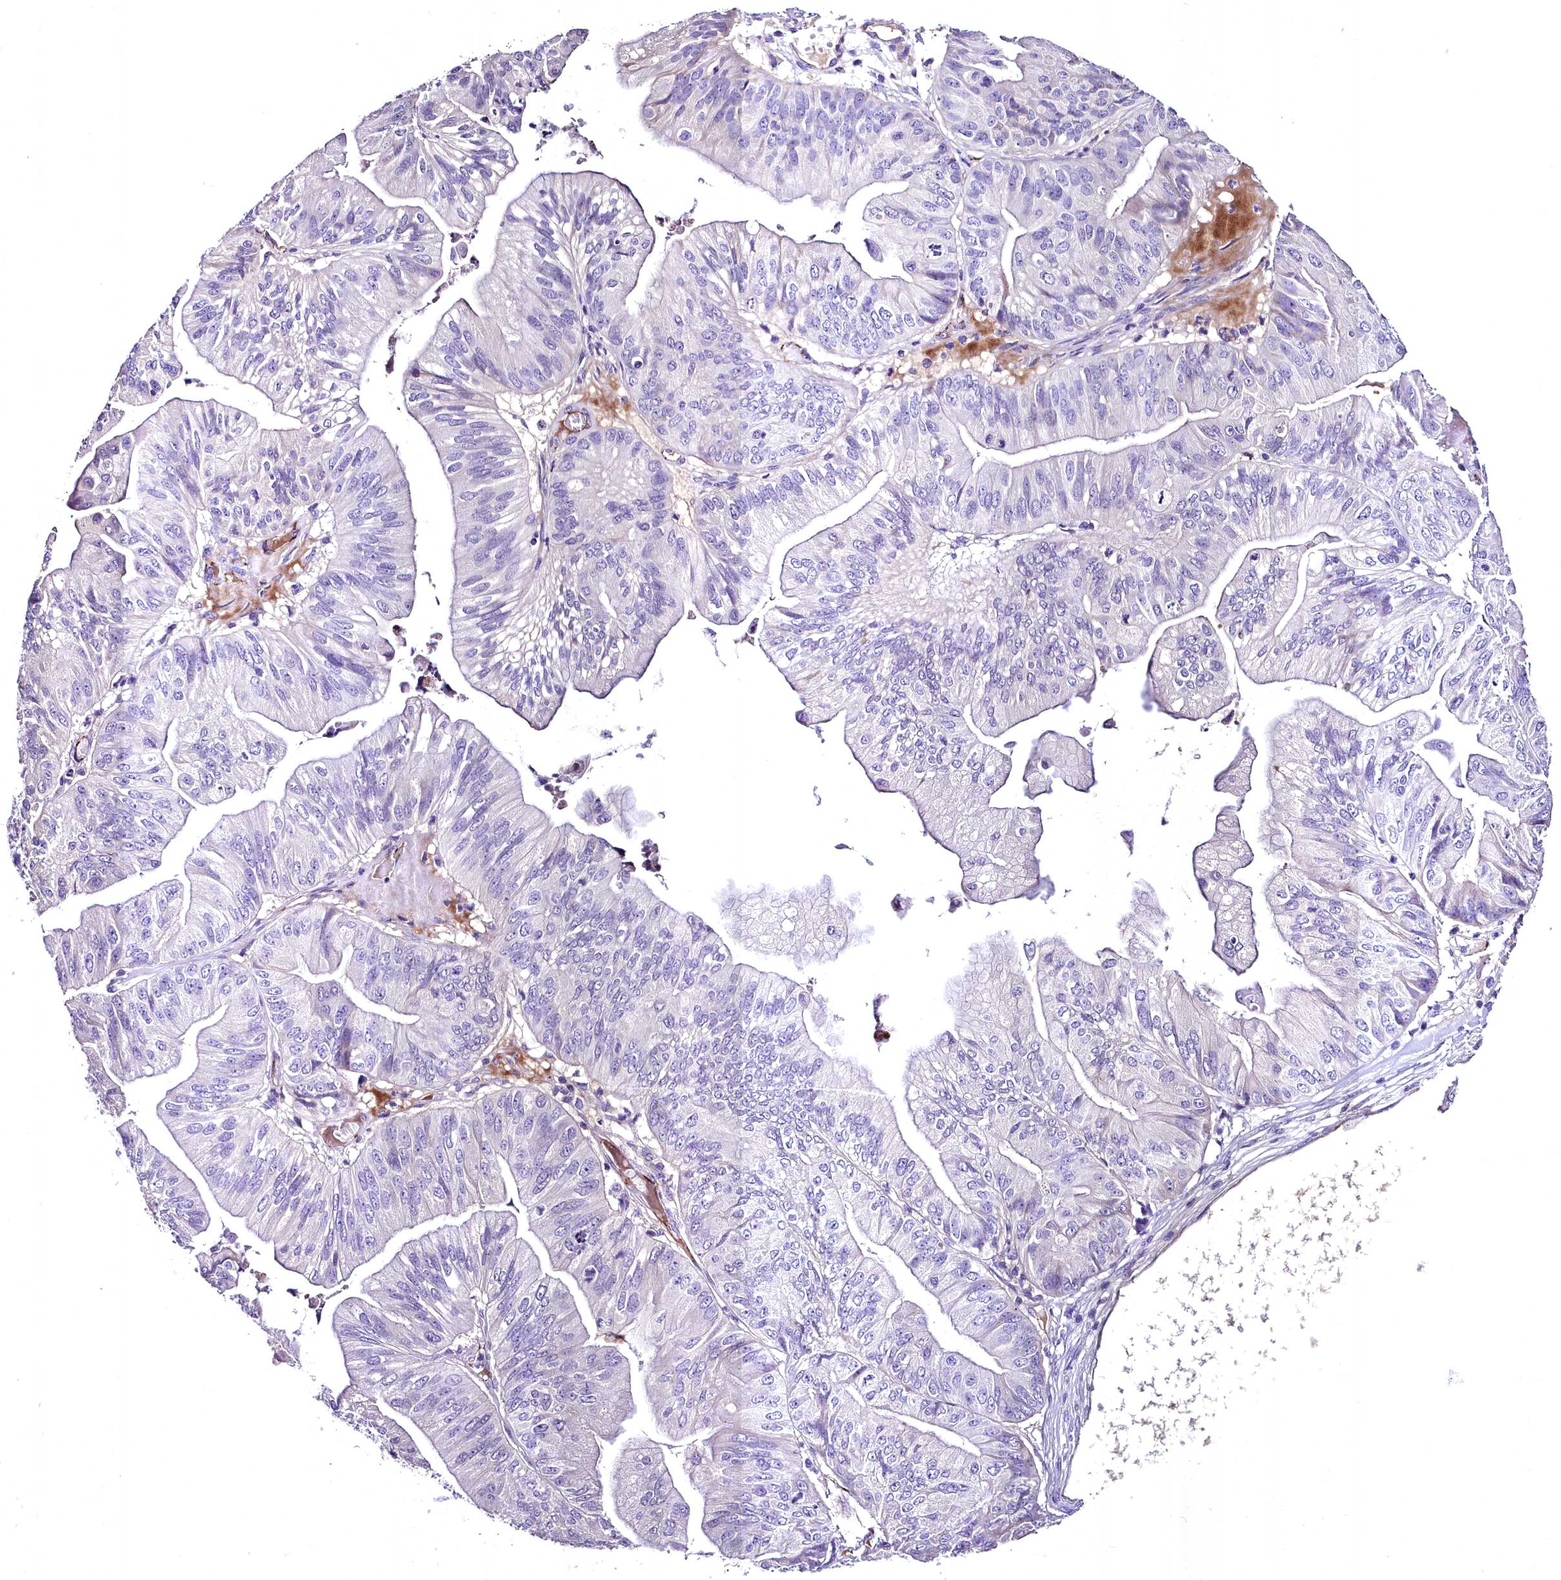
{"staining": {"intensity": "negative", "quantity": "none", "location": "none"}, "tissue": "ovarian cancer", "cell_type": "Tumor cells", "image_type": "cancer", "snomed": [{"axis": "morphology", "description": "Cystadenocarcinoma, mucinous, NOS"}, {"axis": "topography", "description": "Ovary"}], "caption": "IHC of human ovarian cancer demonstrates no positivity in tumor cells.", "gene": "MS4A18", "patient": {"sex": "female", "age": 61}}